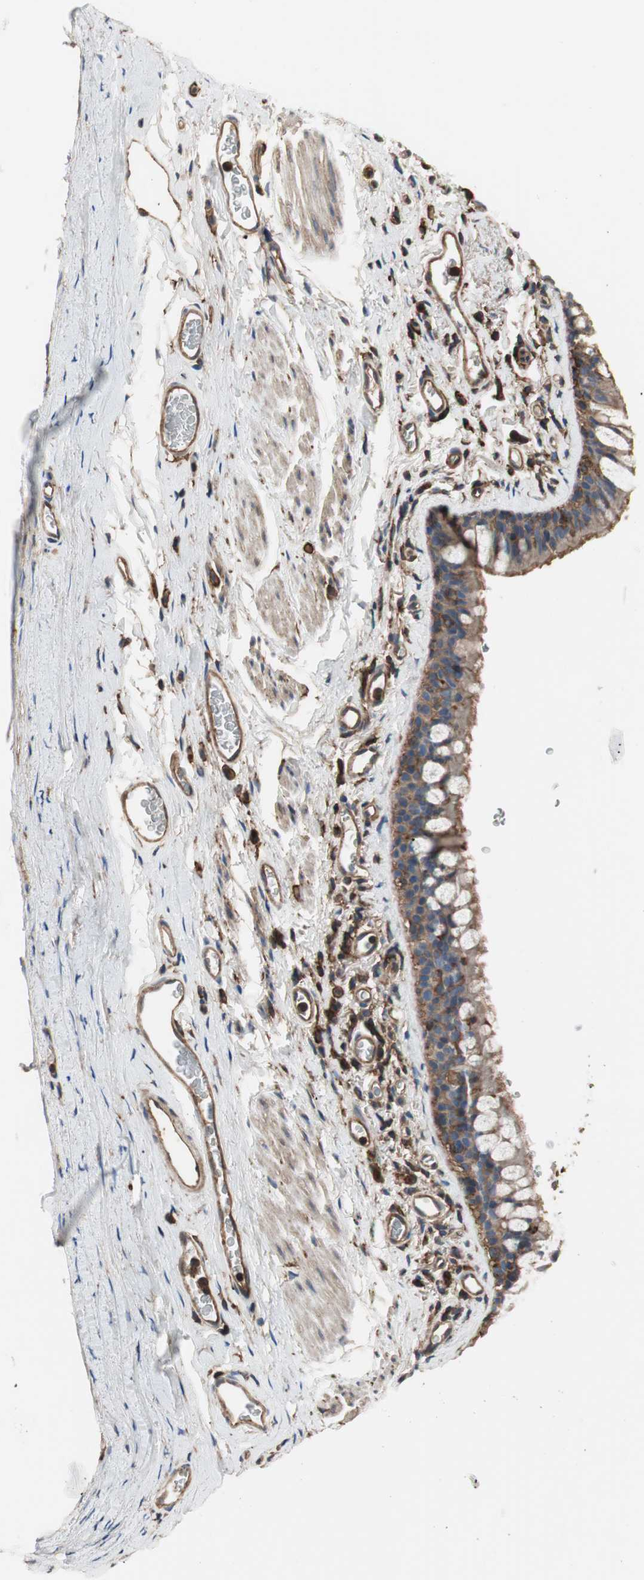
{"staining": {"intensity": "moderate", "quantity": ">75%", "location": "cytoplasmic/membranous"}, "tissue": "bronchus", "cell_type": "Respiratory epithelial cells", "image_type": "normal", "snomed": [{"axis": "morphology", "description": "Normal tissue, NOS"}, {"axis": "morphology", "description": "Malignant melanoma, Metastatic site"}, {"axis": "topography", "description": "Bronchus"}, {"axis": "topography", "description": "Lung"}], "caption": "DAB (3,3'-diaminobenzidine) immunohistochemical staining of unremarkable bronchus displays moderate cytoplasmic/membranous protein positivity in approximately >75% of respiratory epithelial cells. The staining was performed using DAB (3,3'-diaminobenzidine), with brown indicating positive protein expression. Nuclei are stained blue with hematoxylin.", "gene": "IL1RL1", "patient": {"sex": "male", "age": 64}}